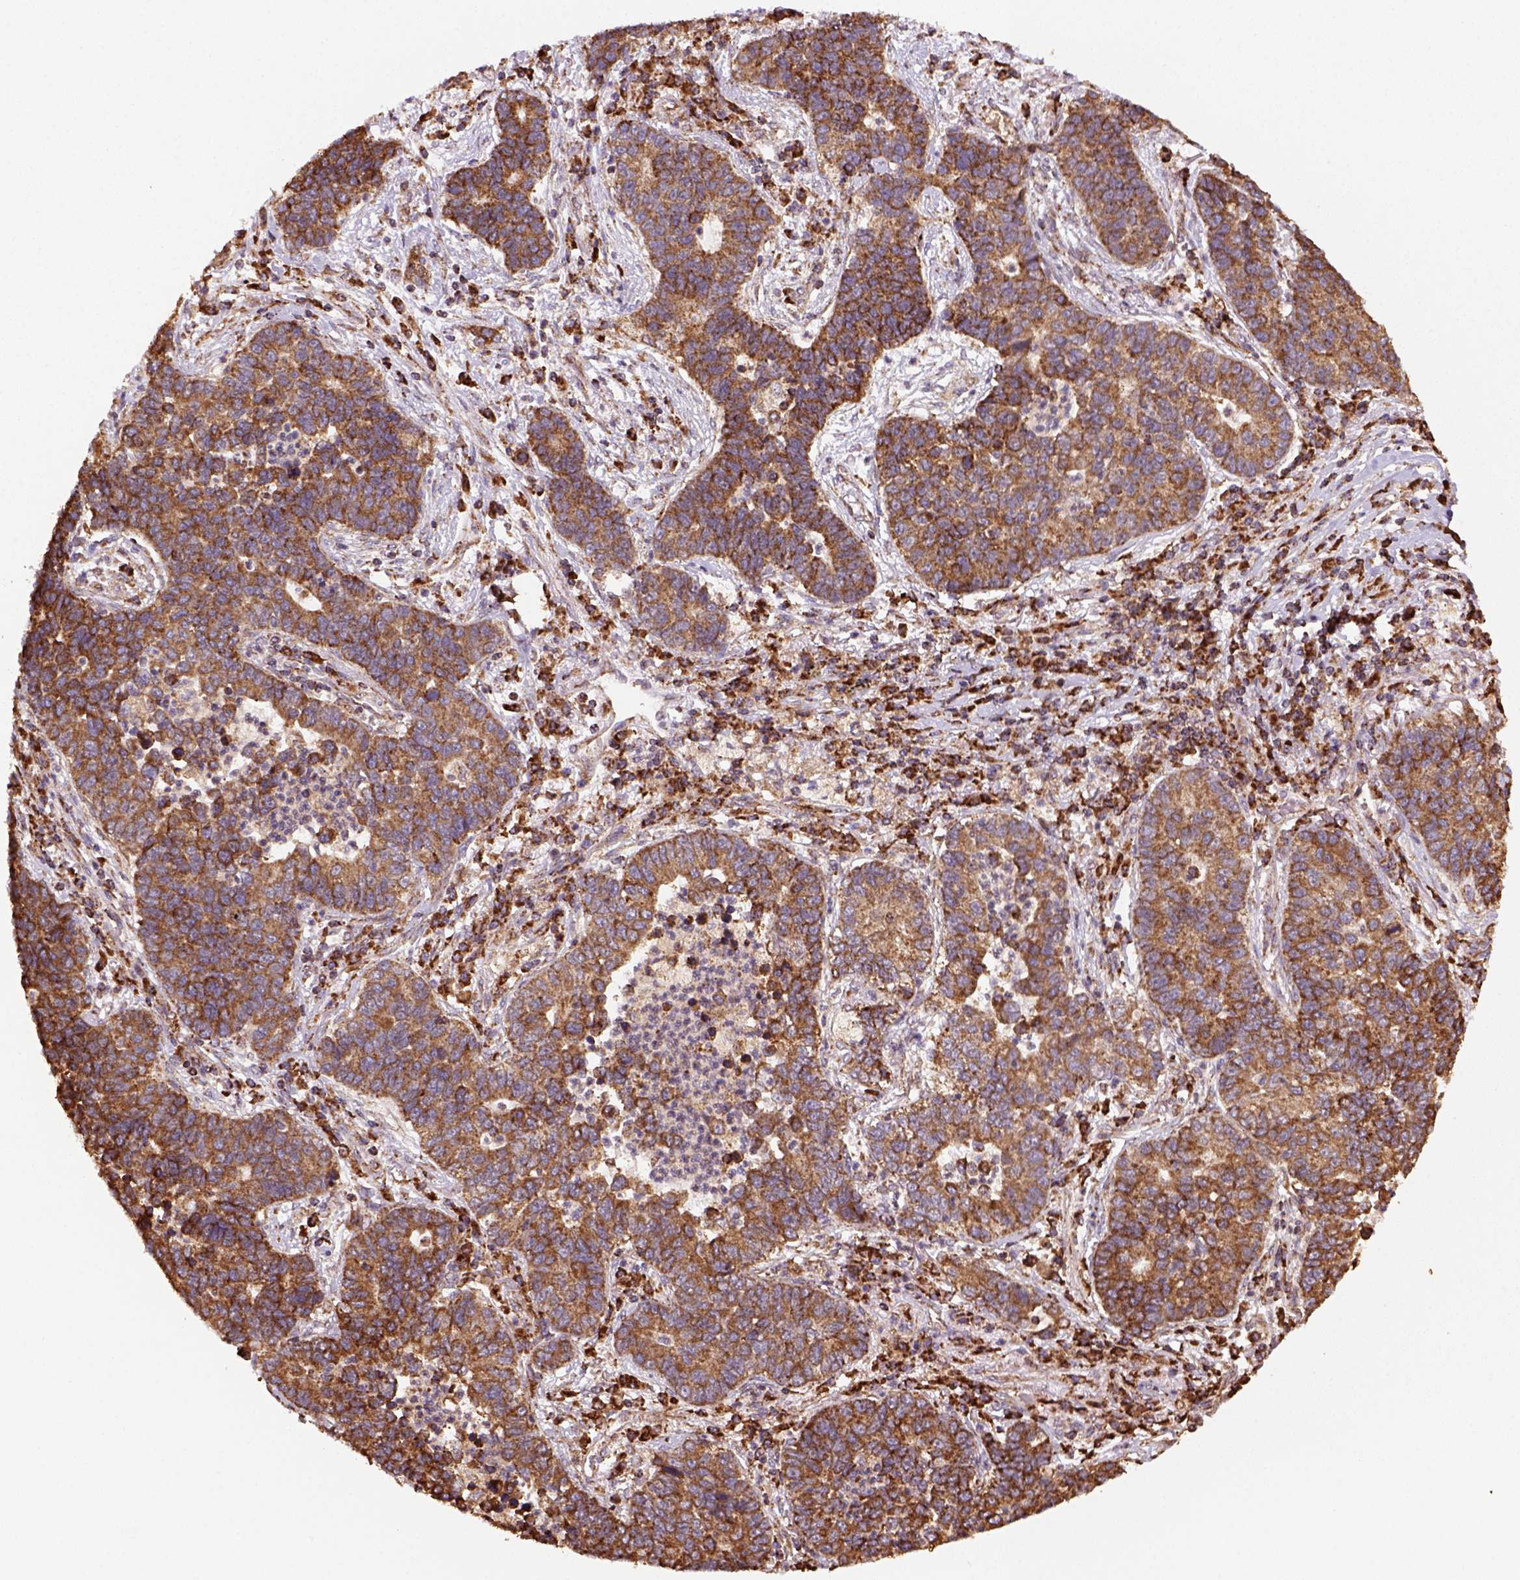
{"staining": {"intensity": "moderate", "quantity": ">75%", "location": "cytoplasmic/membranous"}, "tissue": "lung cancer", "cell_type": "Tumor cells", "image_type": "cancer", "snomed": [{"axis": "morphology", "description": "Adenocarcinoma, NOS"}, {"axis": "topography", "description": "Lung"}], "caption": "Tumor cells reveal medium levels of moderate cytoplasmic/membranous positivity in about >75% of cells in human lung adenocarcinoma.", "gene": "MAPK8IP3", "patient": {"sex": "female", "age": 57}}